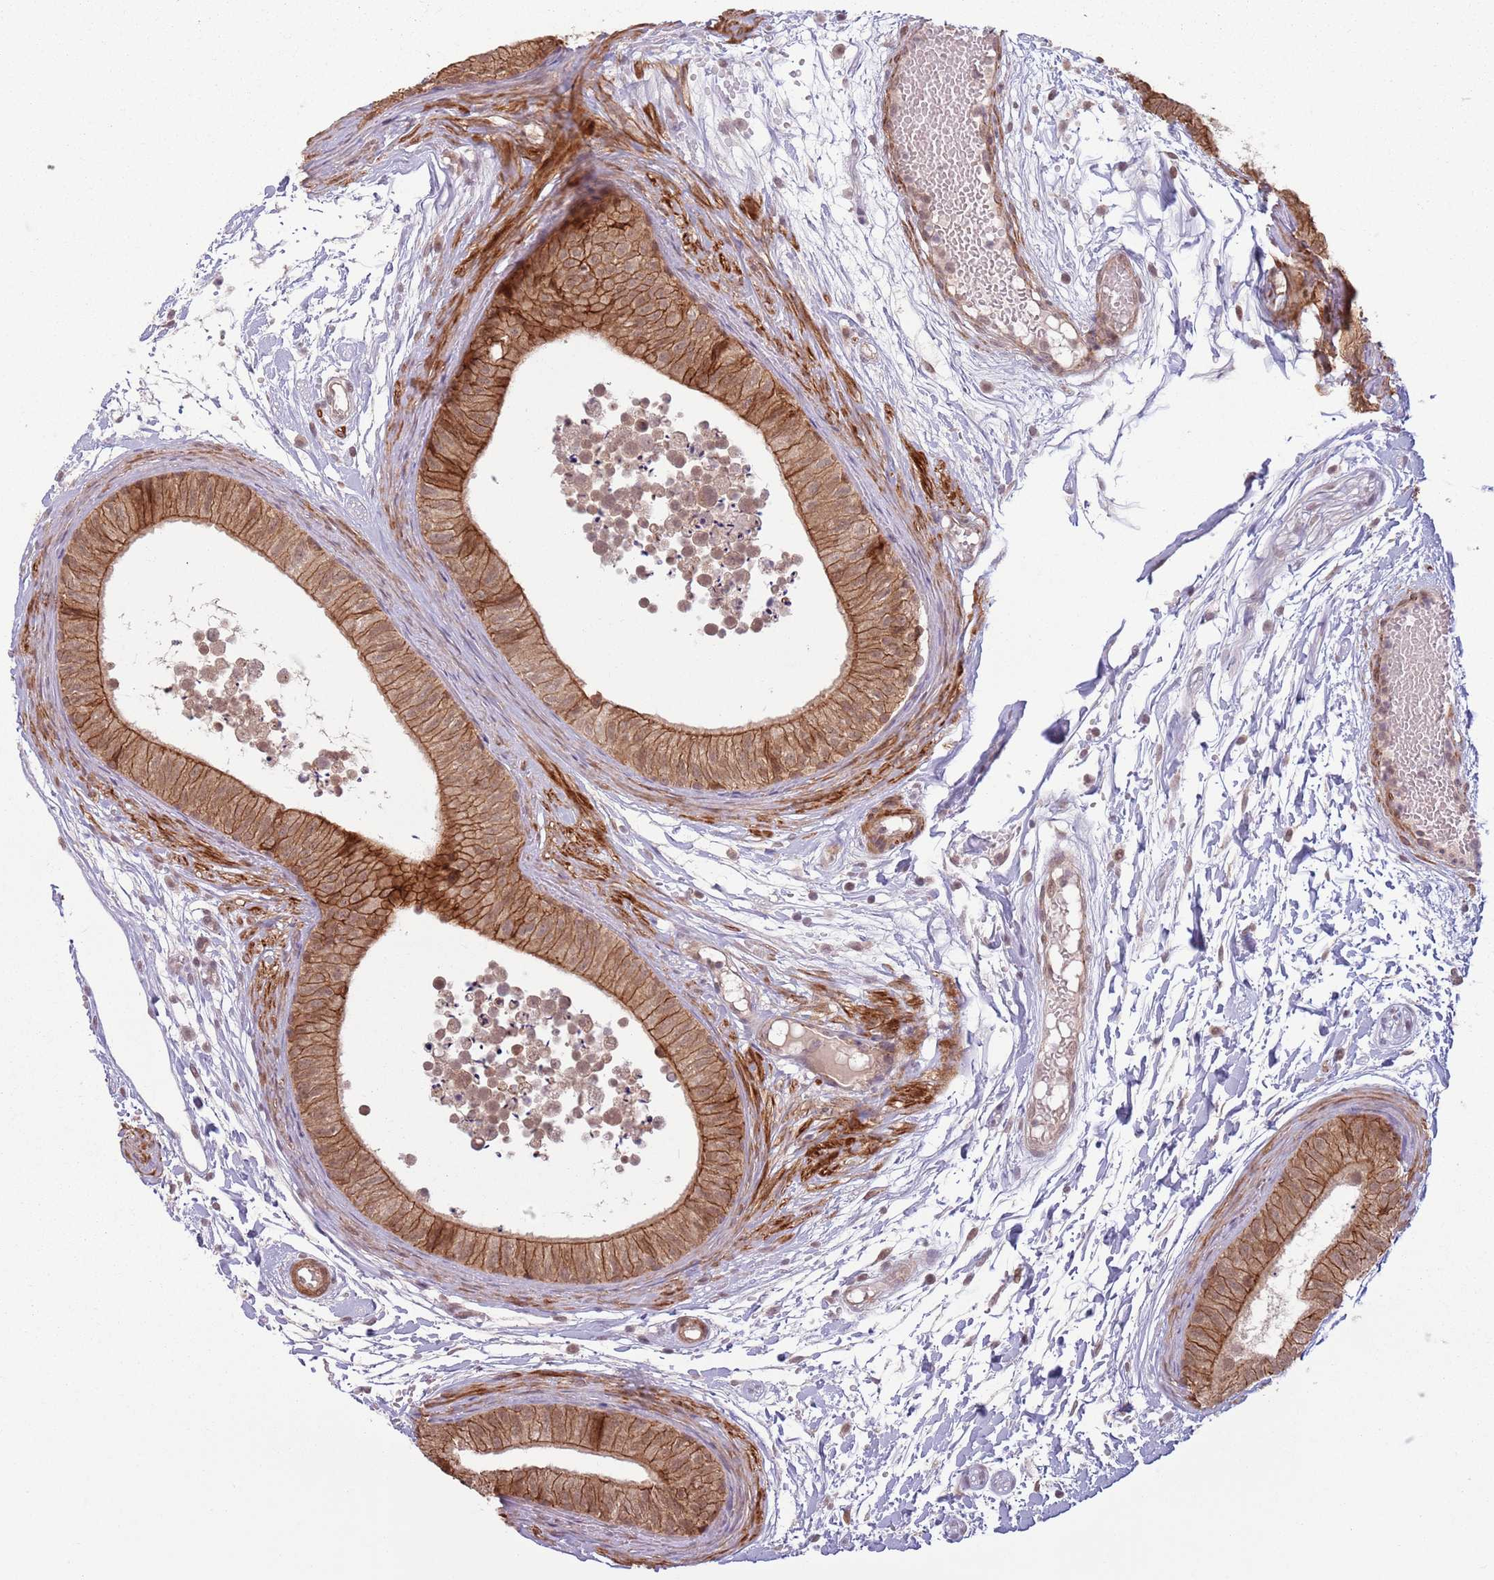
{"staining": {"intensity": "strong", "quantity": ">75%", "location": "cytoplasmic/membranous"}, "tissue": "epididymis", "cell_type": "Glandular cells", "image_type": "normal", "snomed": [{"axis": "morphology", "description": "Normal tissue, NOS"}, {"axis": "topography", "description": "Epididymis"}], "caption": "IHC of unremarkable epididymis demonstrates high levels of strong cytoplasmic/membranous positivity in approximately >75% of glandular cells. The protein is stained brown, and the nuclei are stained in blue (DAB IHC with brightfield microscopy, high magnification).", "gene": "CCDC154", "patient": {"sex": "male", "age": 15}}